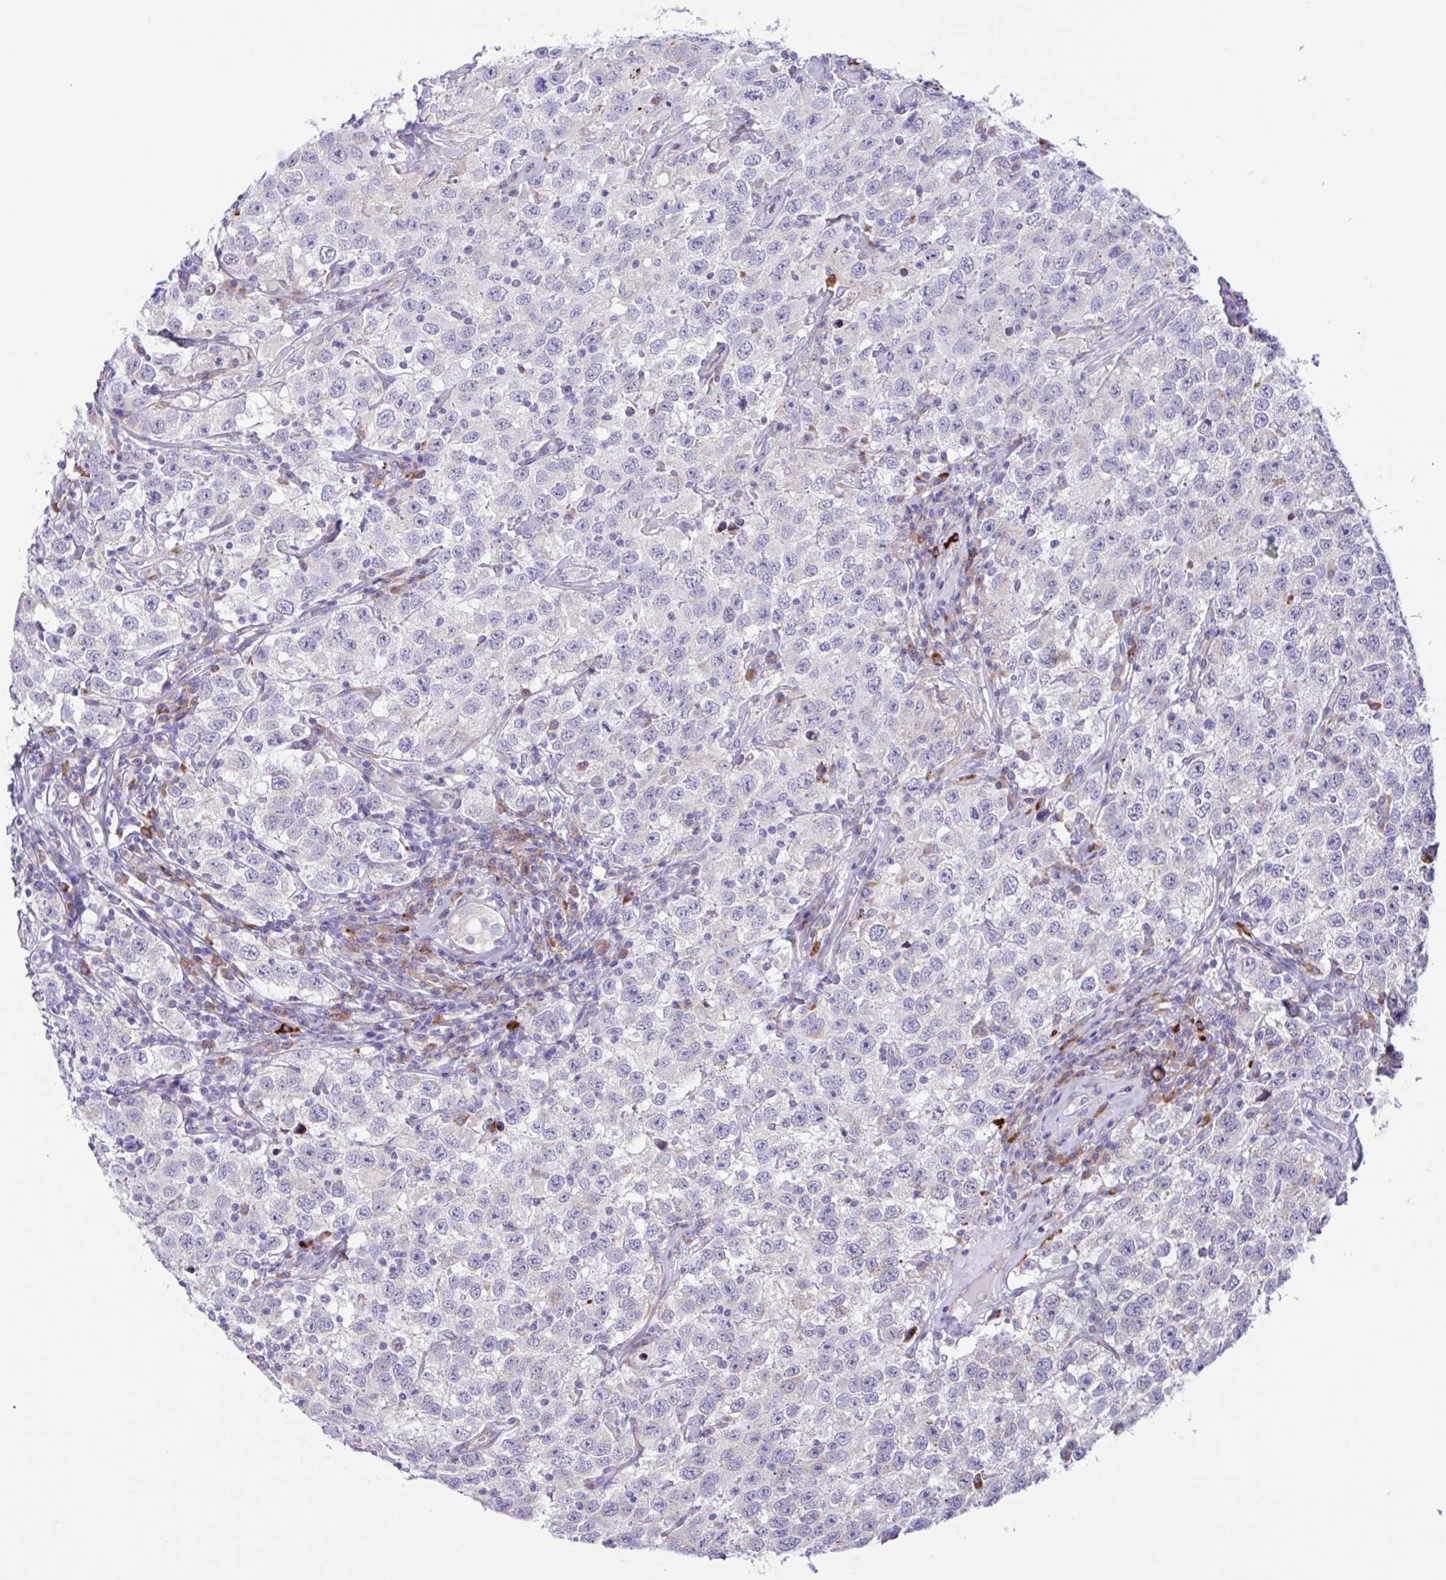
{"staining": {"intensity": "negative", "quantity": "none", "location": "none"}, "tissue": "testis cancer", "cell_type": "Tumor cells", "image_type": "cancer", "snomed": [{"axis": "morphology", "description": "Seminoma, NOS"}, {"axis": "topography", "description": "Testis"}], "caption": "This is an immunohistochemistry image of human testis cancer. There is no staining in tumor cells.", "gene": "DSC3", "patient": {"sex": "male", "age": 41}}